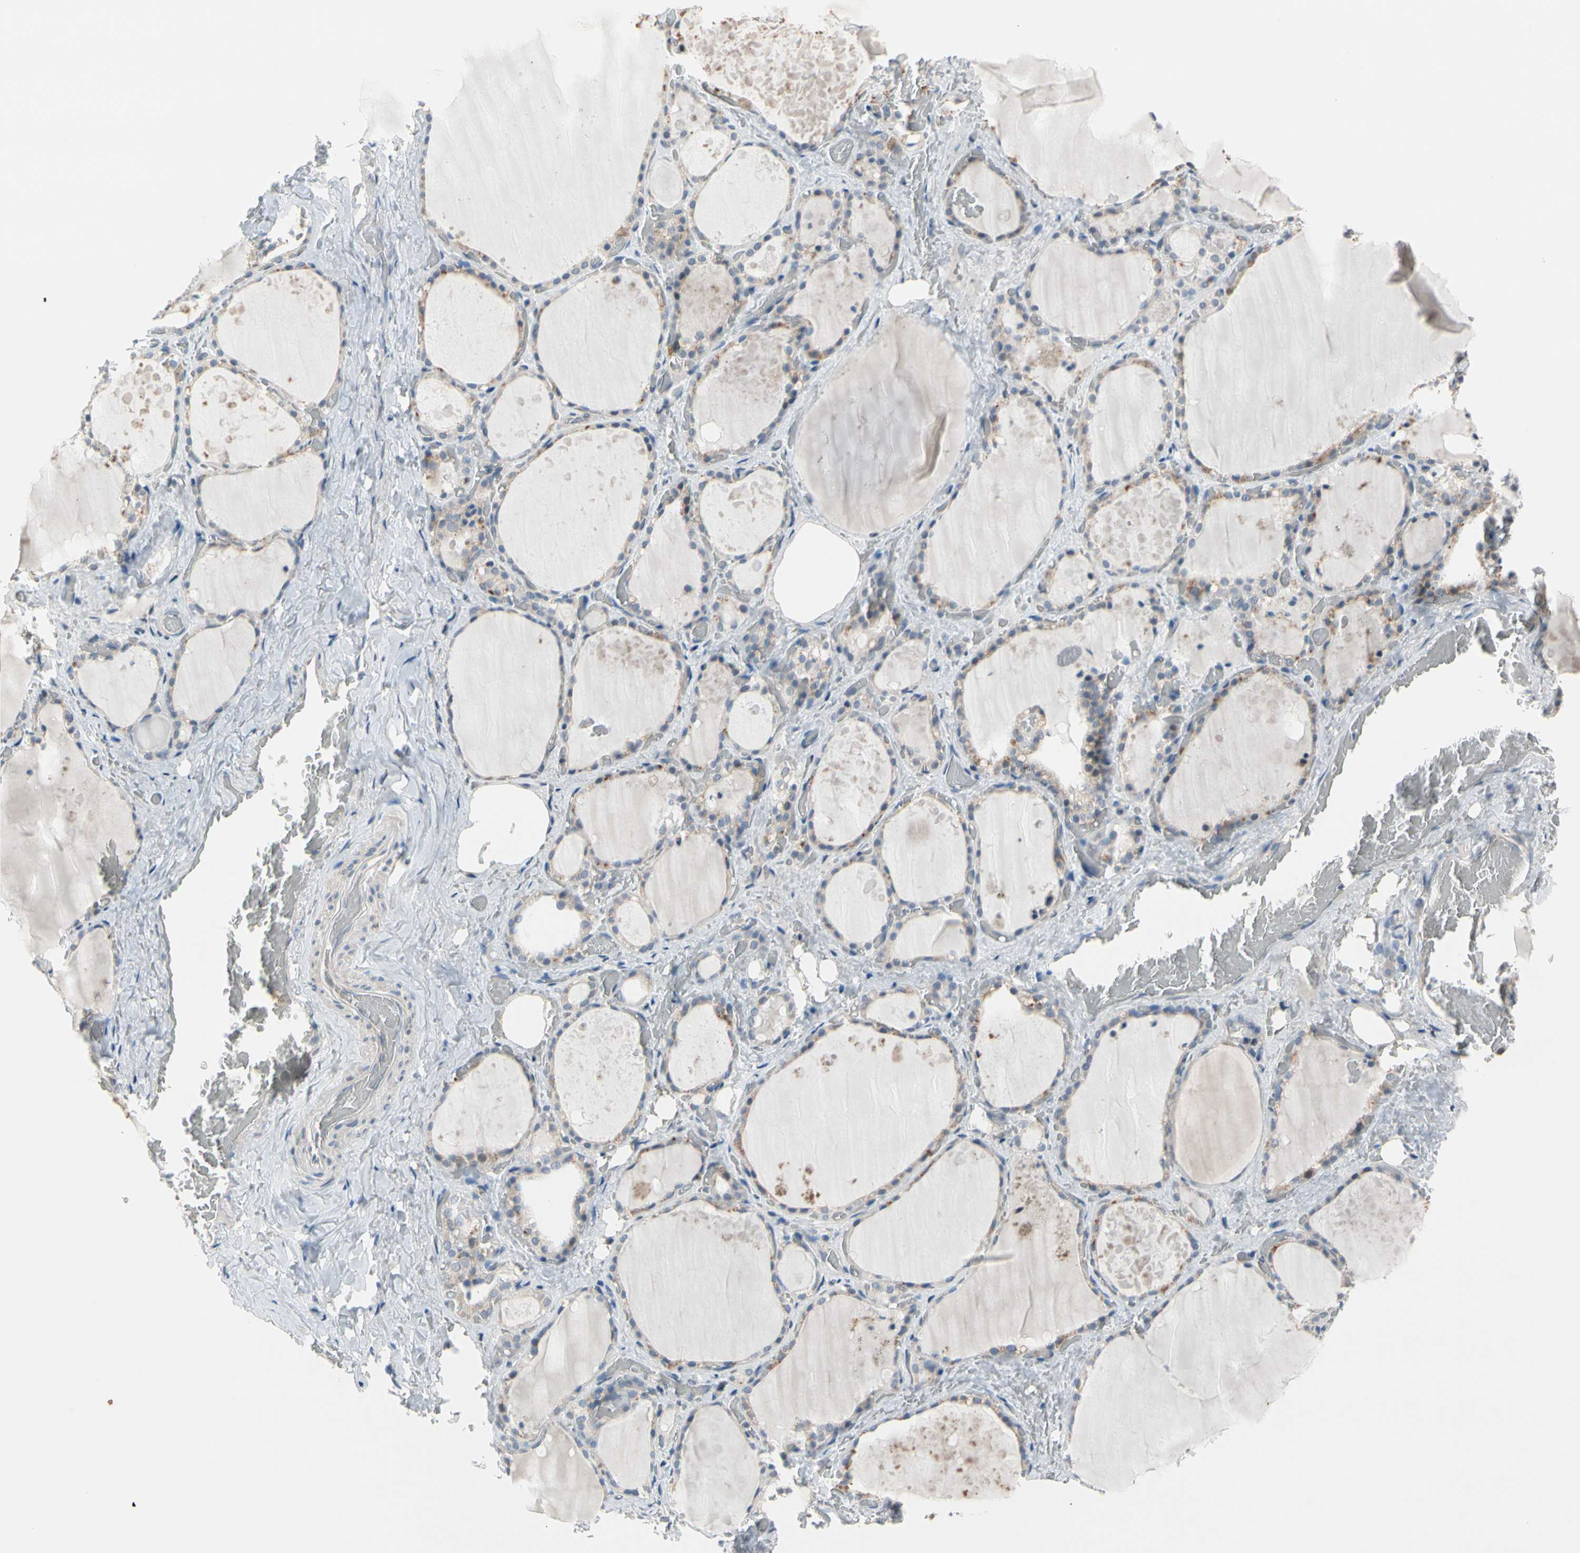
{"staining": {"intensity": "weak", "quantity": "25%-75%", "location": "cytoplasmic/membranous"}, "tissue": "thyroid gland", "cell_type": "Glandular cells", "image_type": "normal", "snomed": [{"axis": "morphology", "description": "Normal tissue, NOS"}, {"axis": "topography", "description": "Thyroid gland"}], "caption": "Immunohistochemical staining of benign human thyroid gland shows weak cytoplasmic/membranous protein expression in approximately 25%-75% of glandular cells.", "gene": "MARK1", "patient": {"sex": "male", "age": 61}}